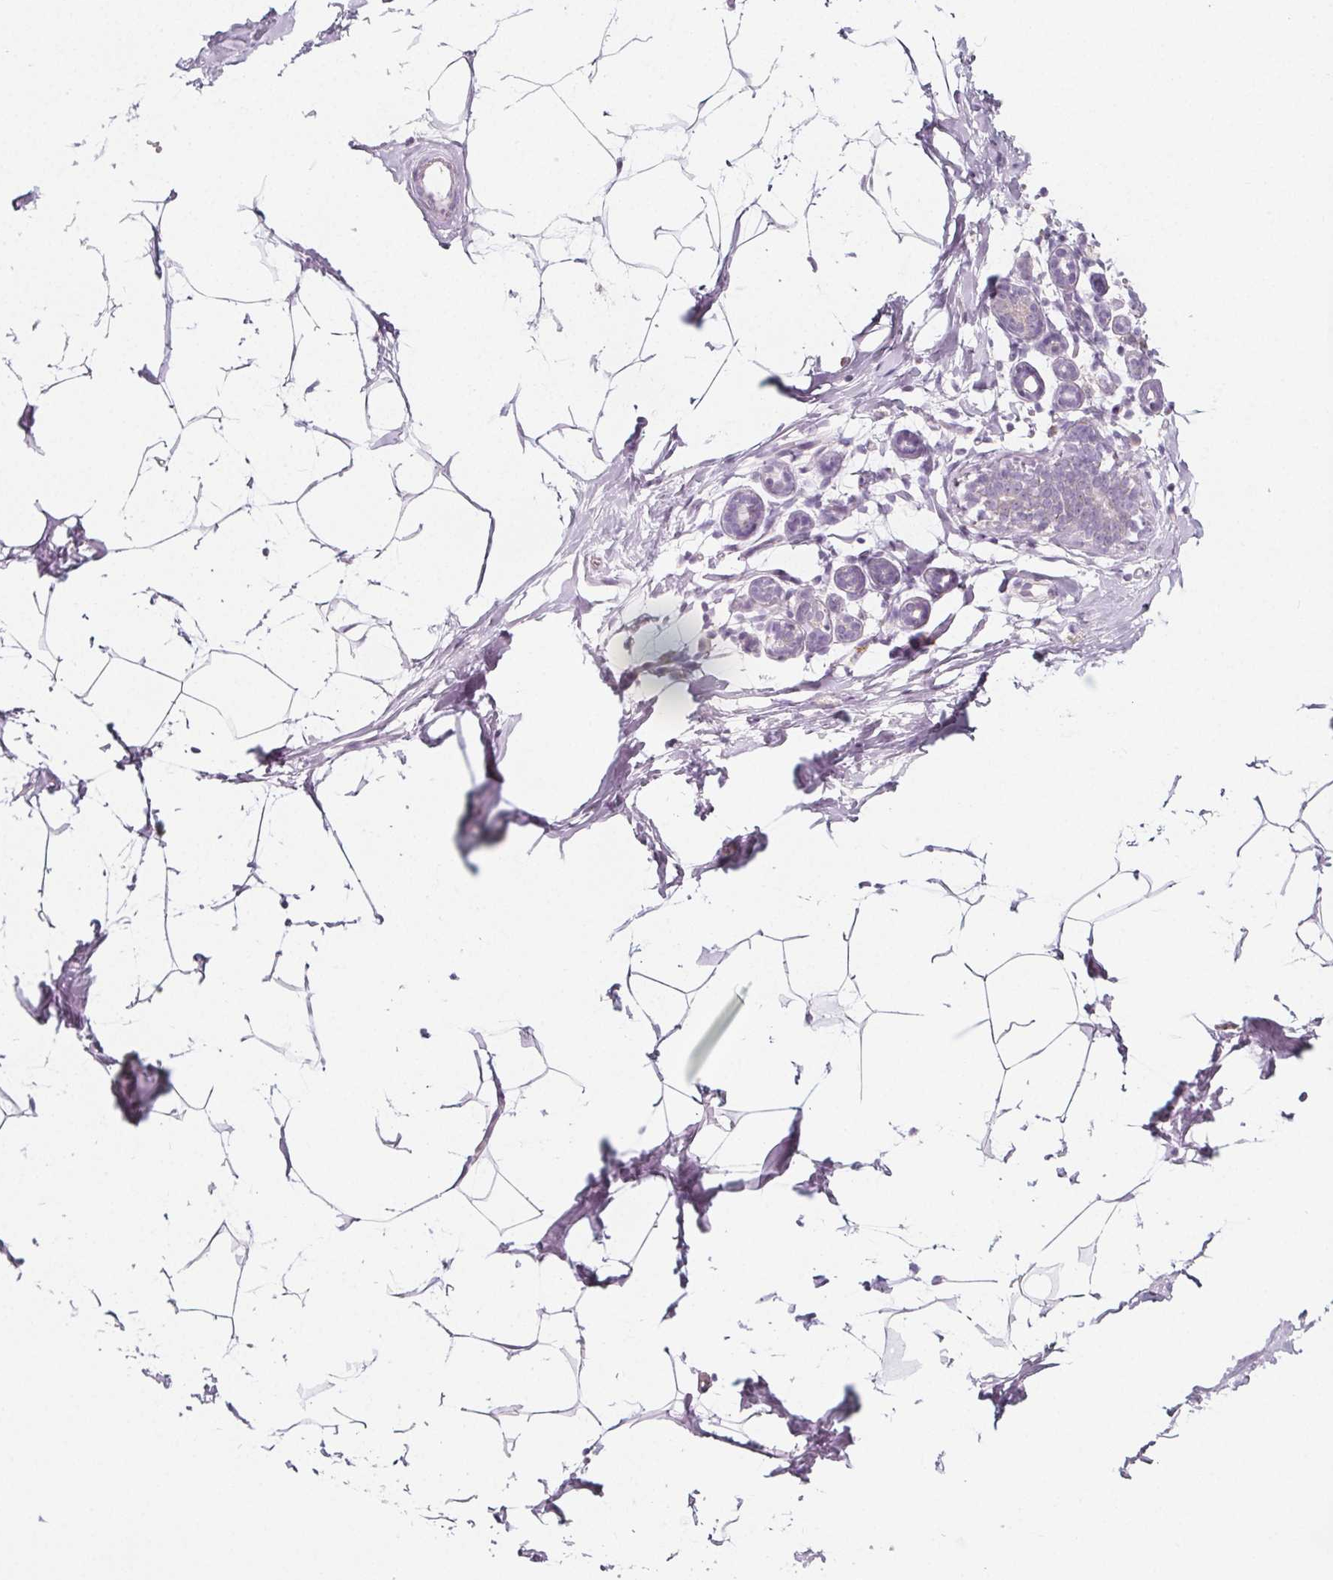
{"staining": {"intensity": "negative", "quantity": "none", "location": "none"}, "tissue": "breast", "cell_type": "Adipocytes", "image_type": "normal", "snomed": [{"axis": "morphology", "description": "Normal tissue, NOS"}, {"axis": "topography", "description": "Breast"}], "caption": "DAB immunohistochemical staining of normal human breast shows no significant expression in adipocytes.", "gene": "IL17C", "patient": {"sex": "female", "age": 32}}